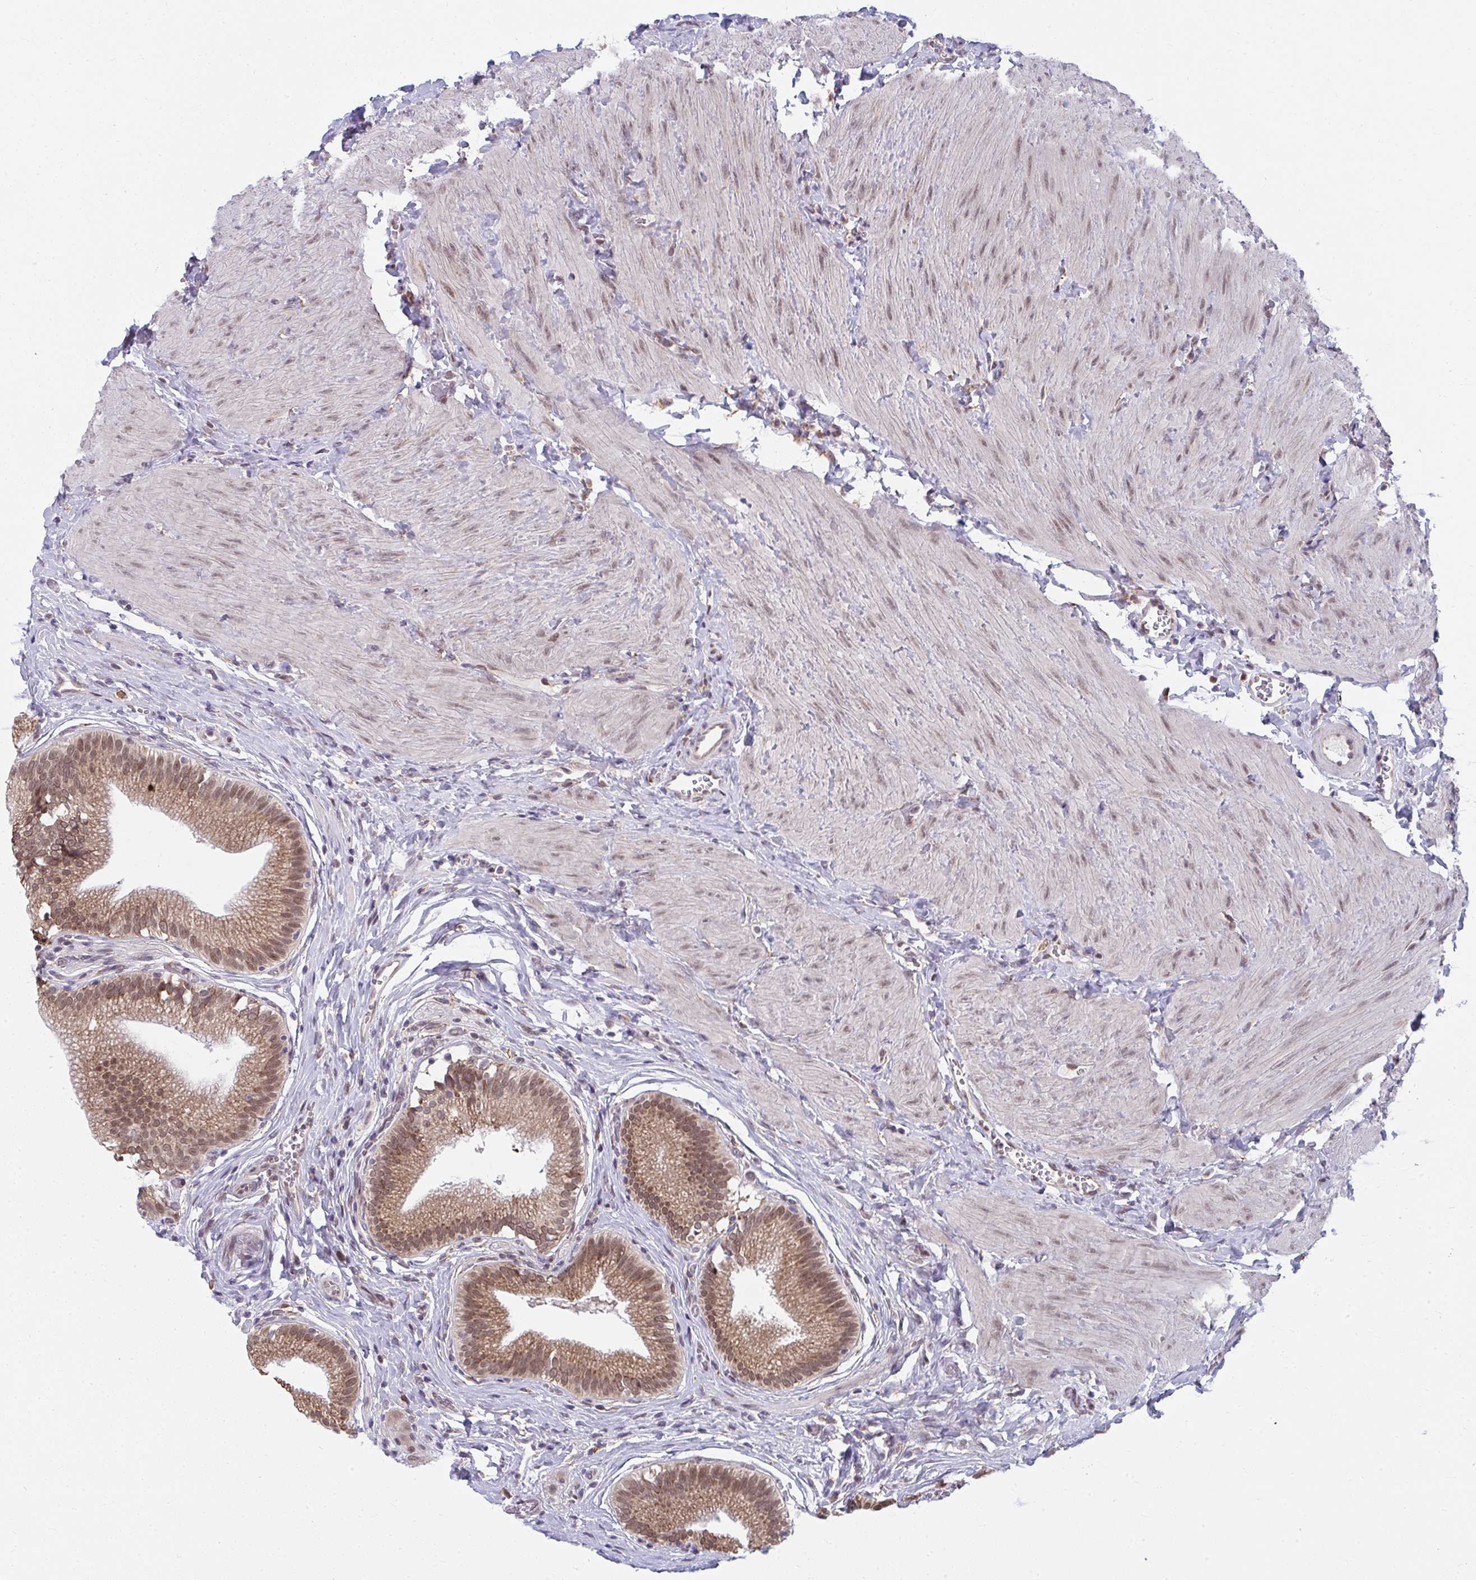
{"staining": {"intensity": "moderate", "quantity": ">75%", "location": "cytoplasmic/membranous,nuclear"}, "tissue": "gallbladder", "cell_type": "Glandular cells", "image_type": "normal", "snomed": [{"axis": "morphology", "description": "Normal tissue, NOS"}, {"axis": "topography", "description": "Gallbladder"}, {"axis": "topography", "description": "Peripheral nerve tissue"}], "caption": "Protein staining of benign gallbladder reveals moderate cytoplasmic/membranous,nuclear expression in approximately >75% of glandular cells.", "gene": "NMNAT1", "patient": {"sex": "male", "age": 17}}